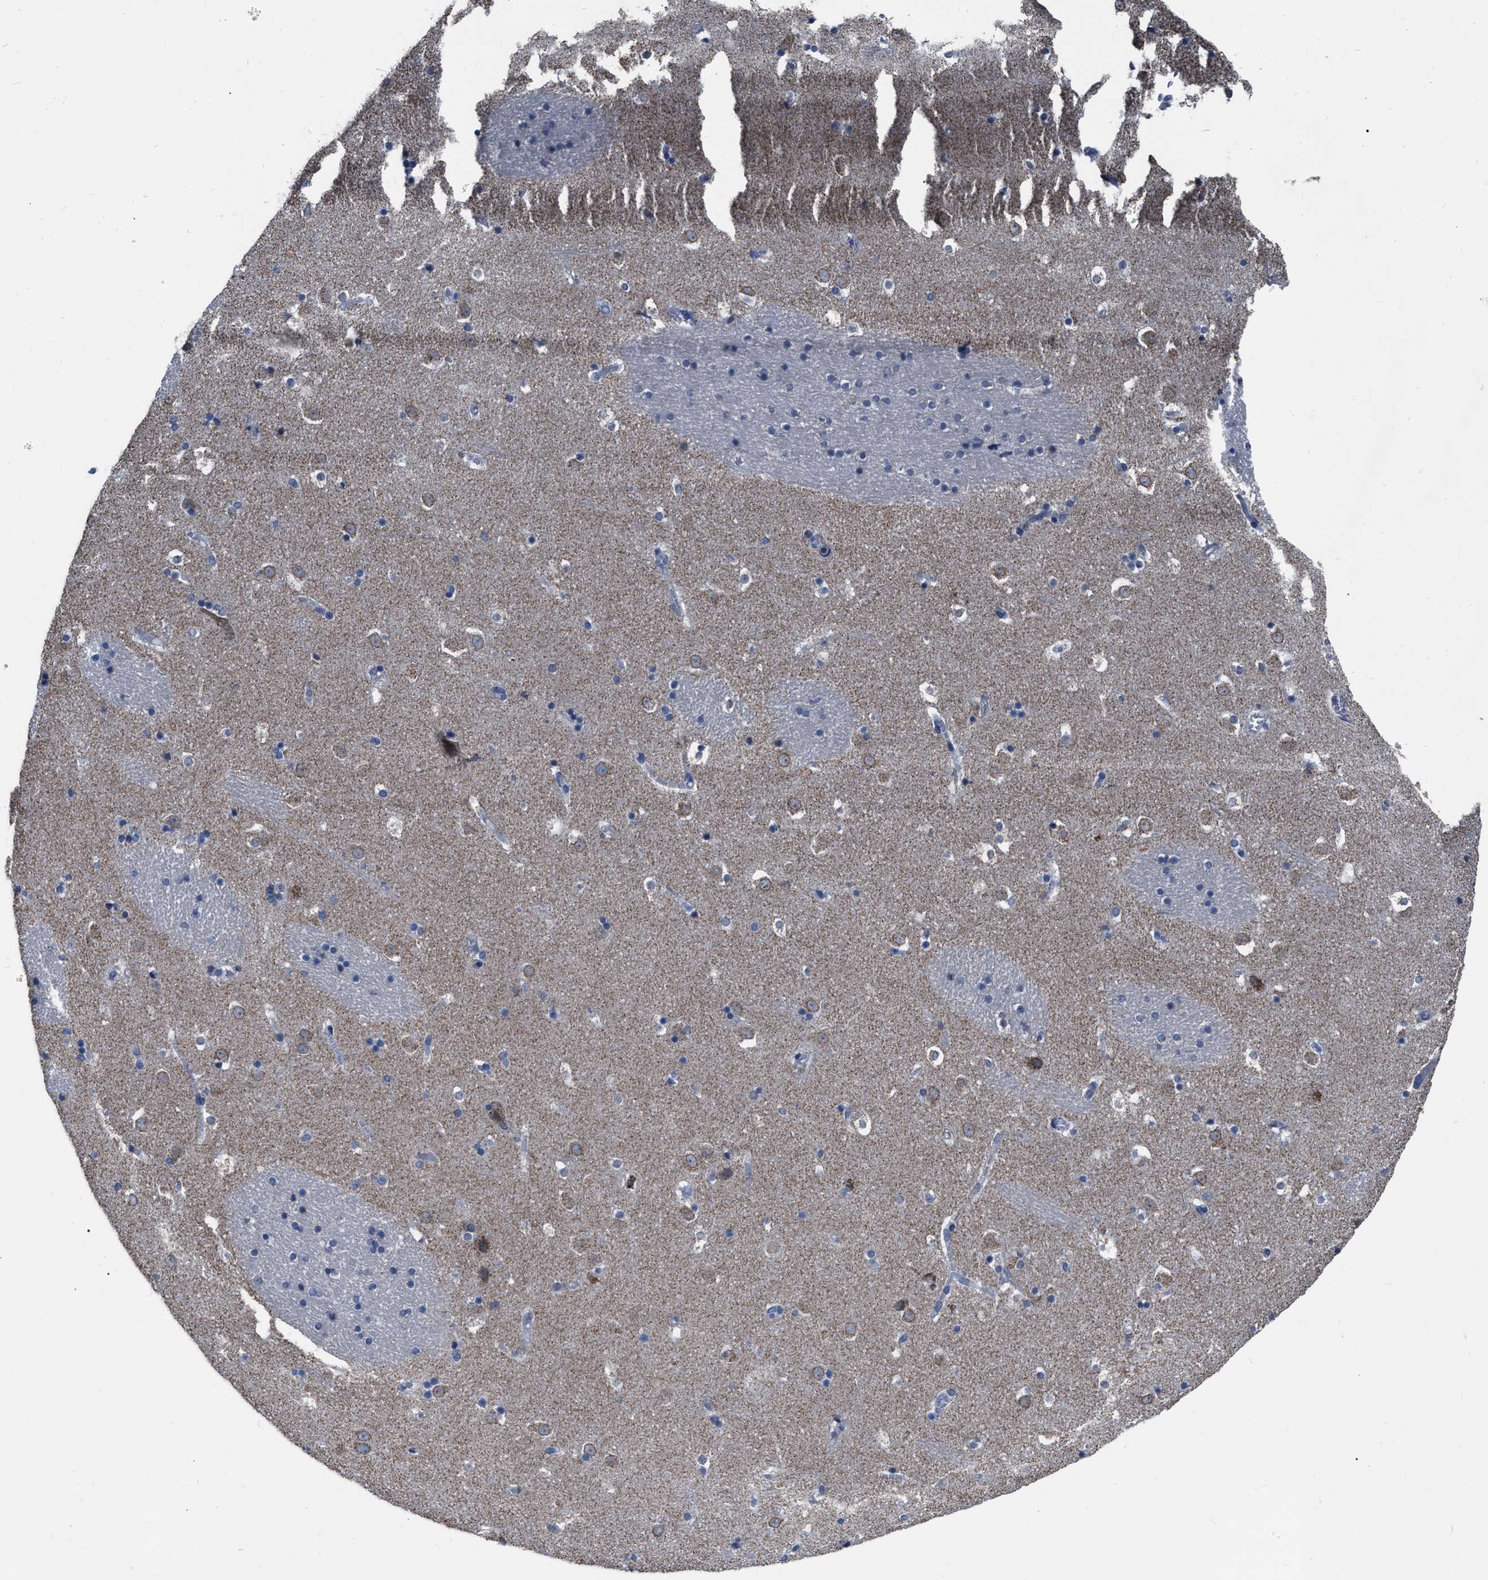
{"staining": {"intensity": "negative", "quantity": "none", "location": "none"}, "tissue": "caudate", "cell_type": "Glial cells", "image_type": "normal", "snomed": [{"axis": "morphology", "description": "Normal tissue, NOS"}, {"axis": "topography", "description": "Lateral ventricle wall"}], "caption": "DAB immunohistochemical staining of normal caudate exhibits no significant expression in glial cells. Nuclei are stained in blue.", "gene": "DDX56", "patient": {"sex": "male", "age": 45}}